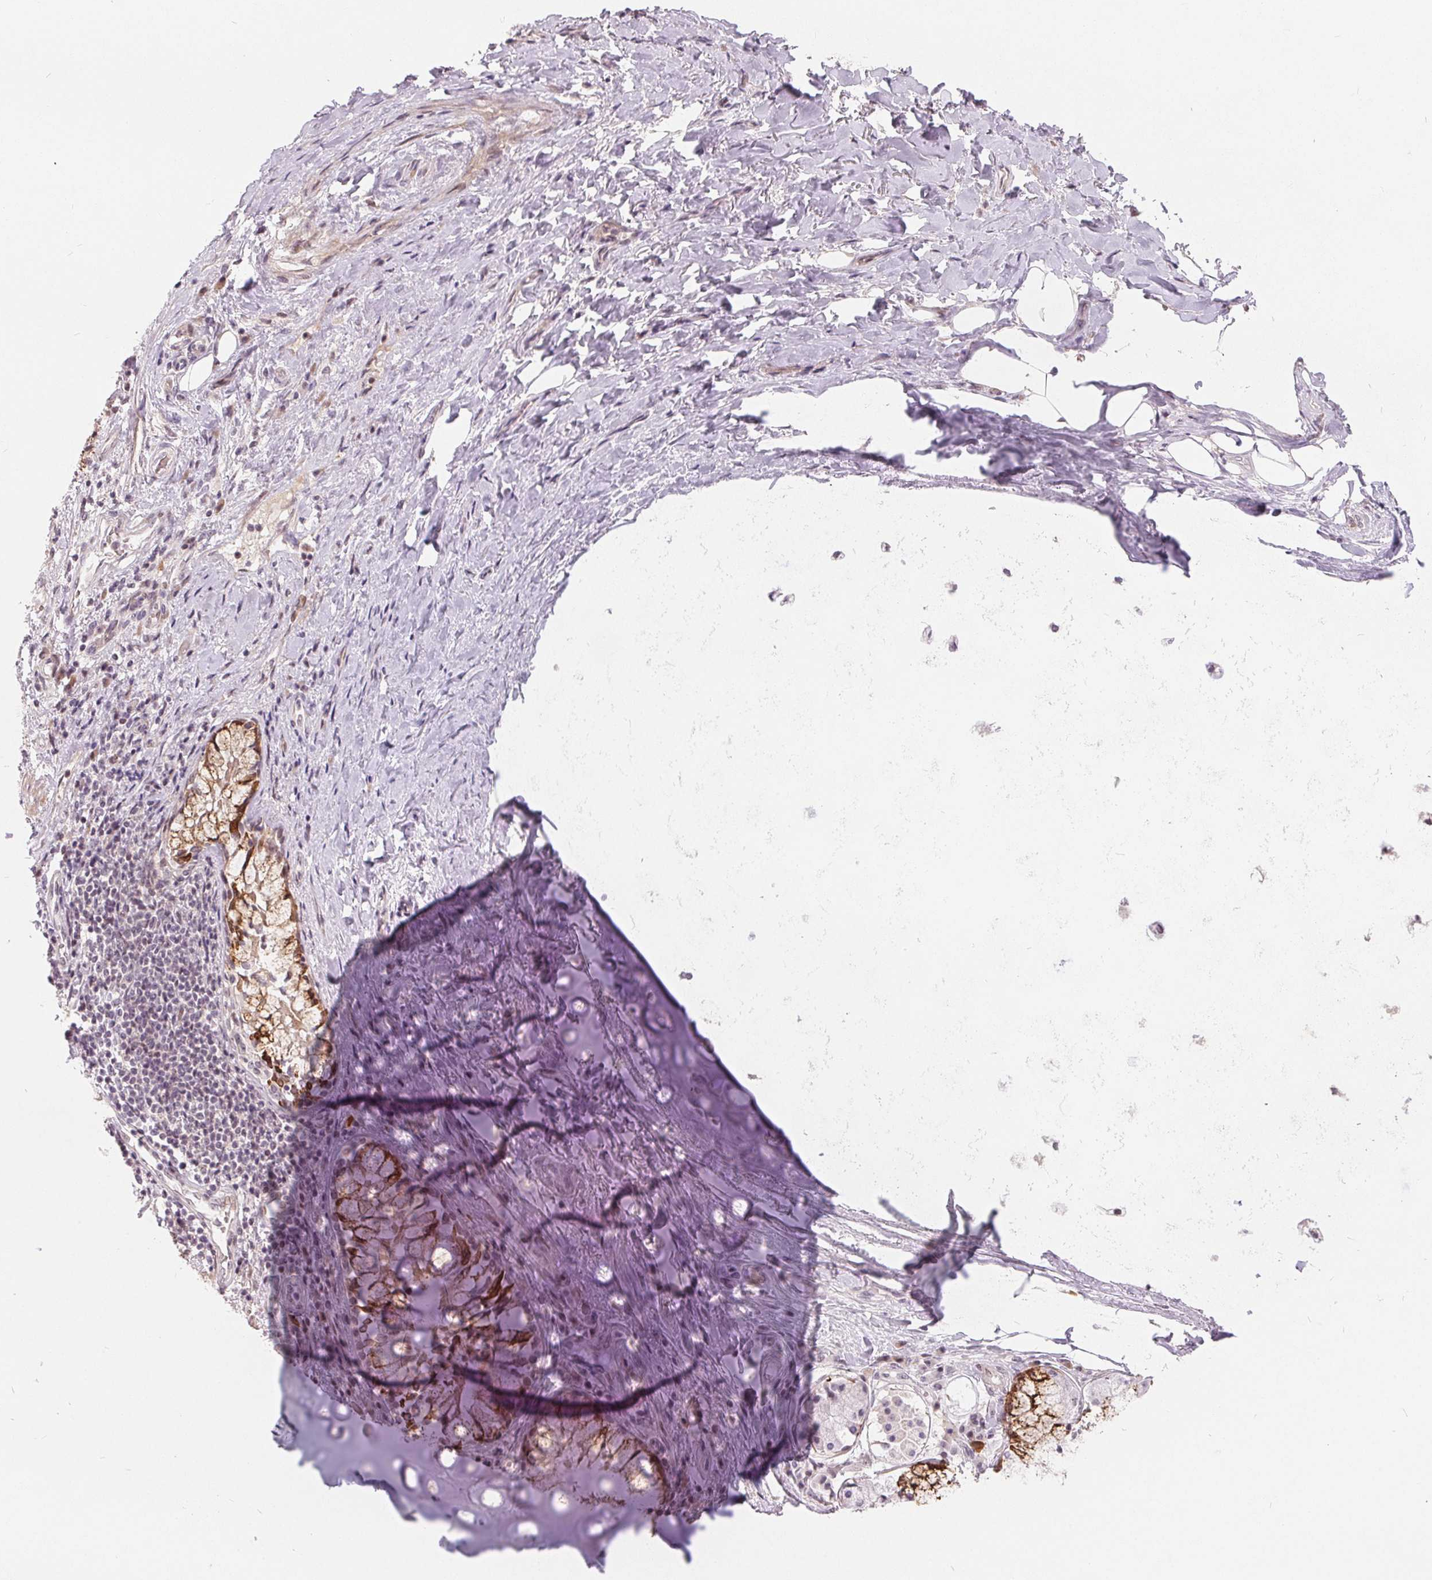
{"staining": {"intensity": "negative", "quantity": "none", "location": "none"}, "tissue": "adipose tissue", "cell_type": "Adipocytes", "image_type": "normal", "snomed": [{"axis": "morphology", "description": "Normal tissue, NOS"}, {"axis": "topography", "description": "Cartilage tissue"}, {"axis": "topography", "description": "Bronchus"}], "caption": "Immunohistochemical staining of benign adipose tissue displays no significant expression in adipocytes.", "gene": "NRG2", "patient": {"sex": "male", "age": 64}}